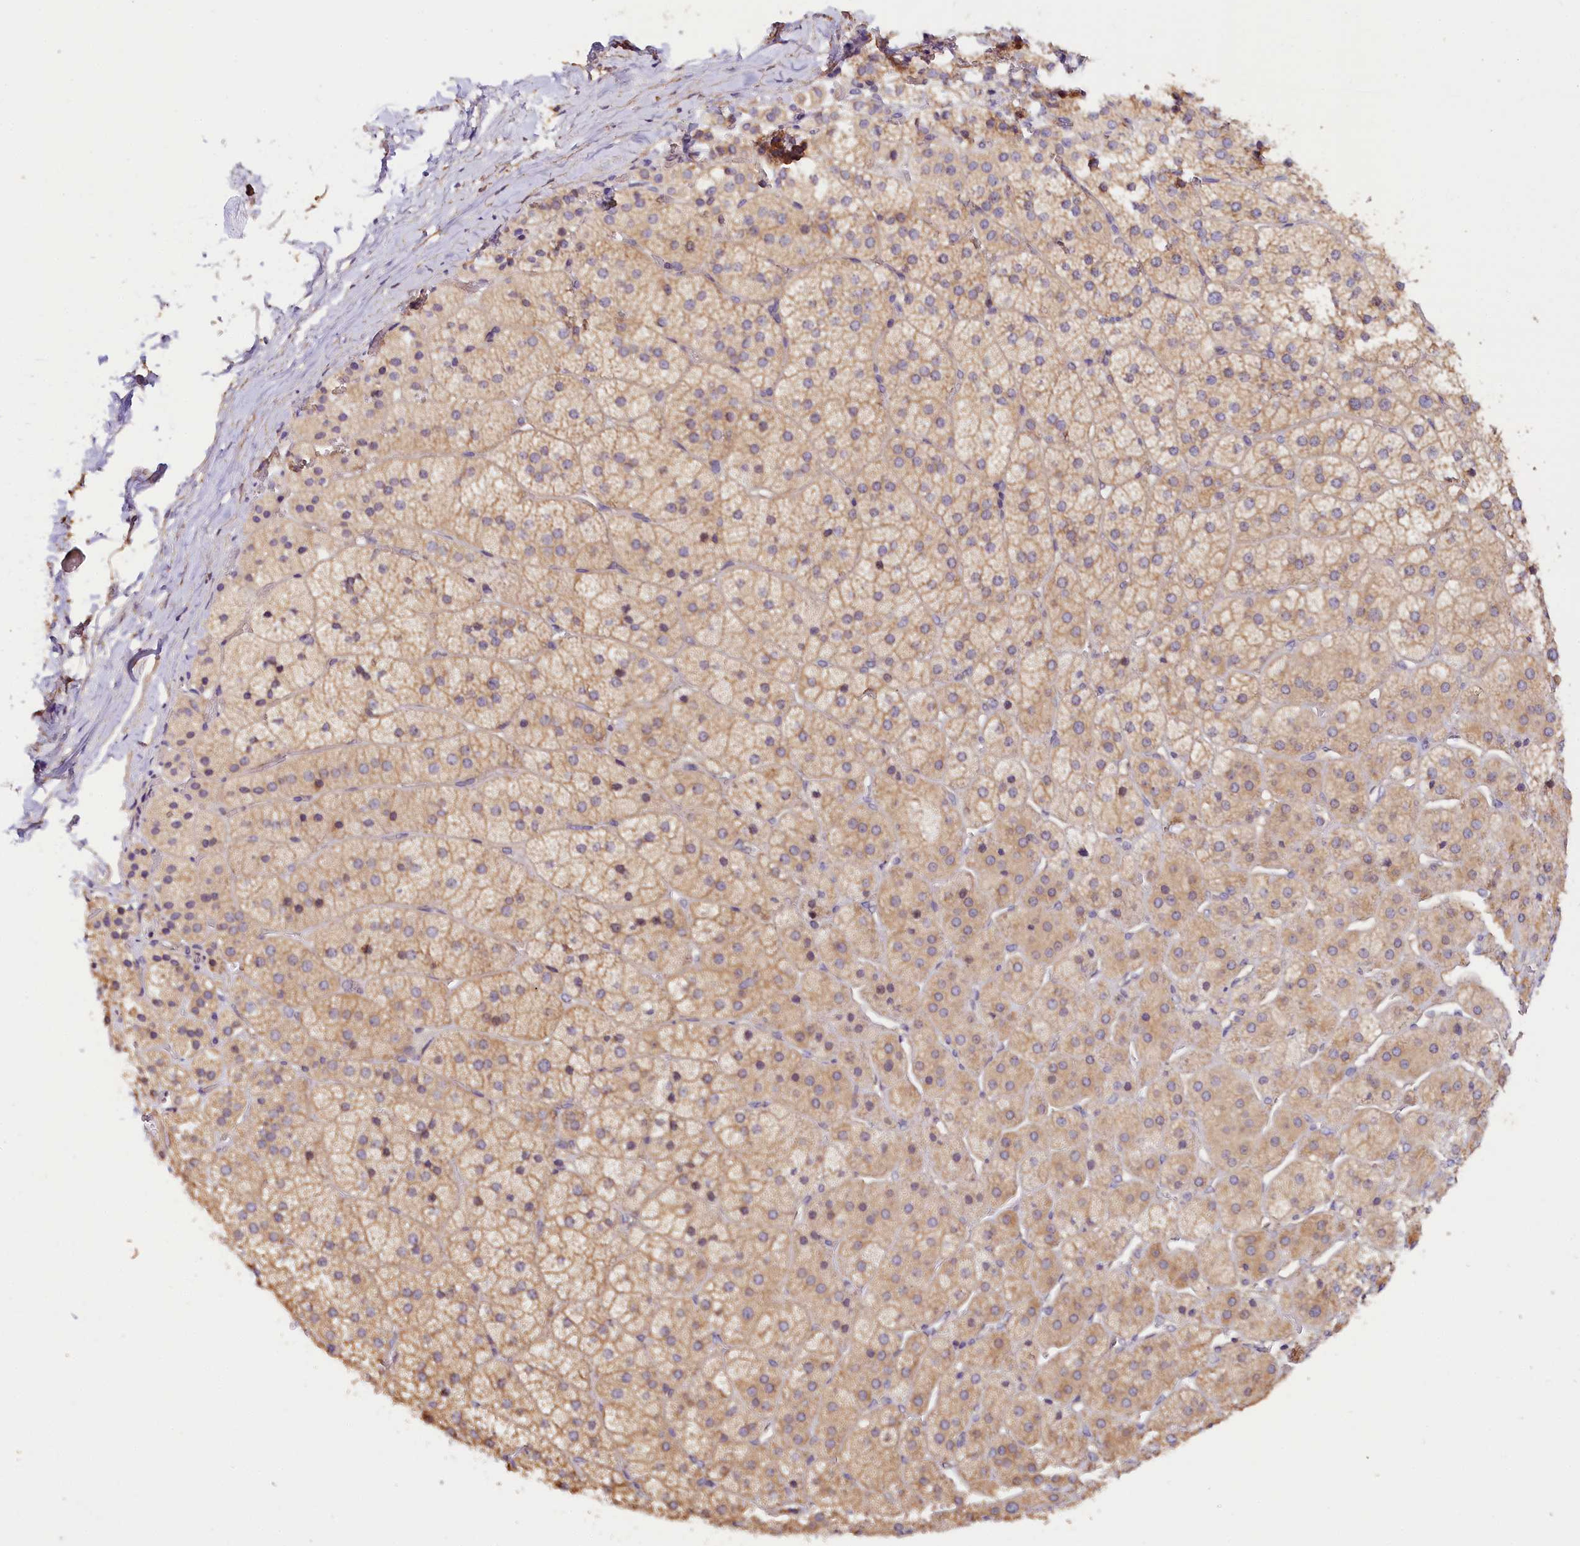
{"staining": {"intensity": "weak", "quantity": ">75%", "location": "cytoplasmic/membranous"}, "tissue": "adrenal gland", "cell_type": "Glandular cells", "image_type": "normal", "snomed": [{"axis": "morphology", "description": "Normal tissue, NOS"}, {"axis": "topography", "description": "Adrenal gland"}], "caption": "Brown immunohistochemical staining in unremarkable adrenal gland shows weak cytoplasmic/membranous positivity in about >75% of glandular cells. The protein of interest is shown in brown color, while the nuclei are stained blue.", "gene": "KATNB1", "patient": {"sex": "female", "age": 44}}